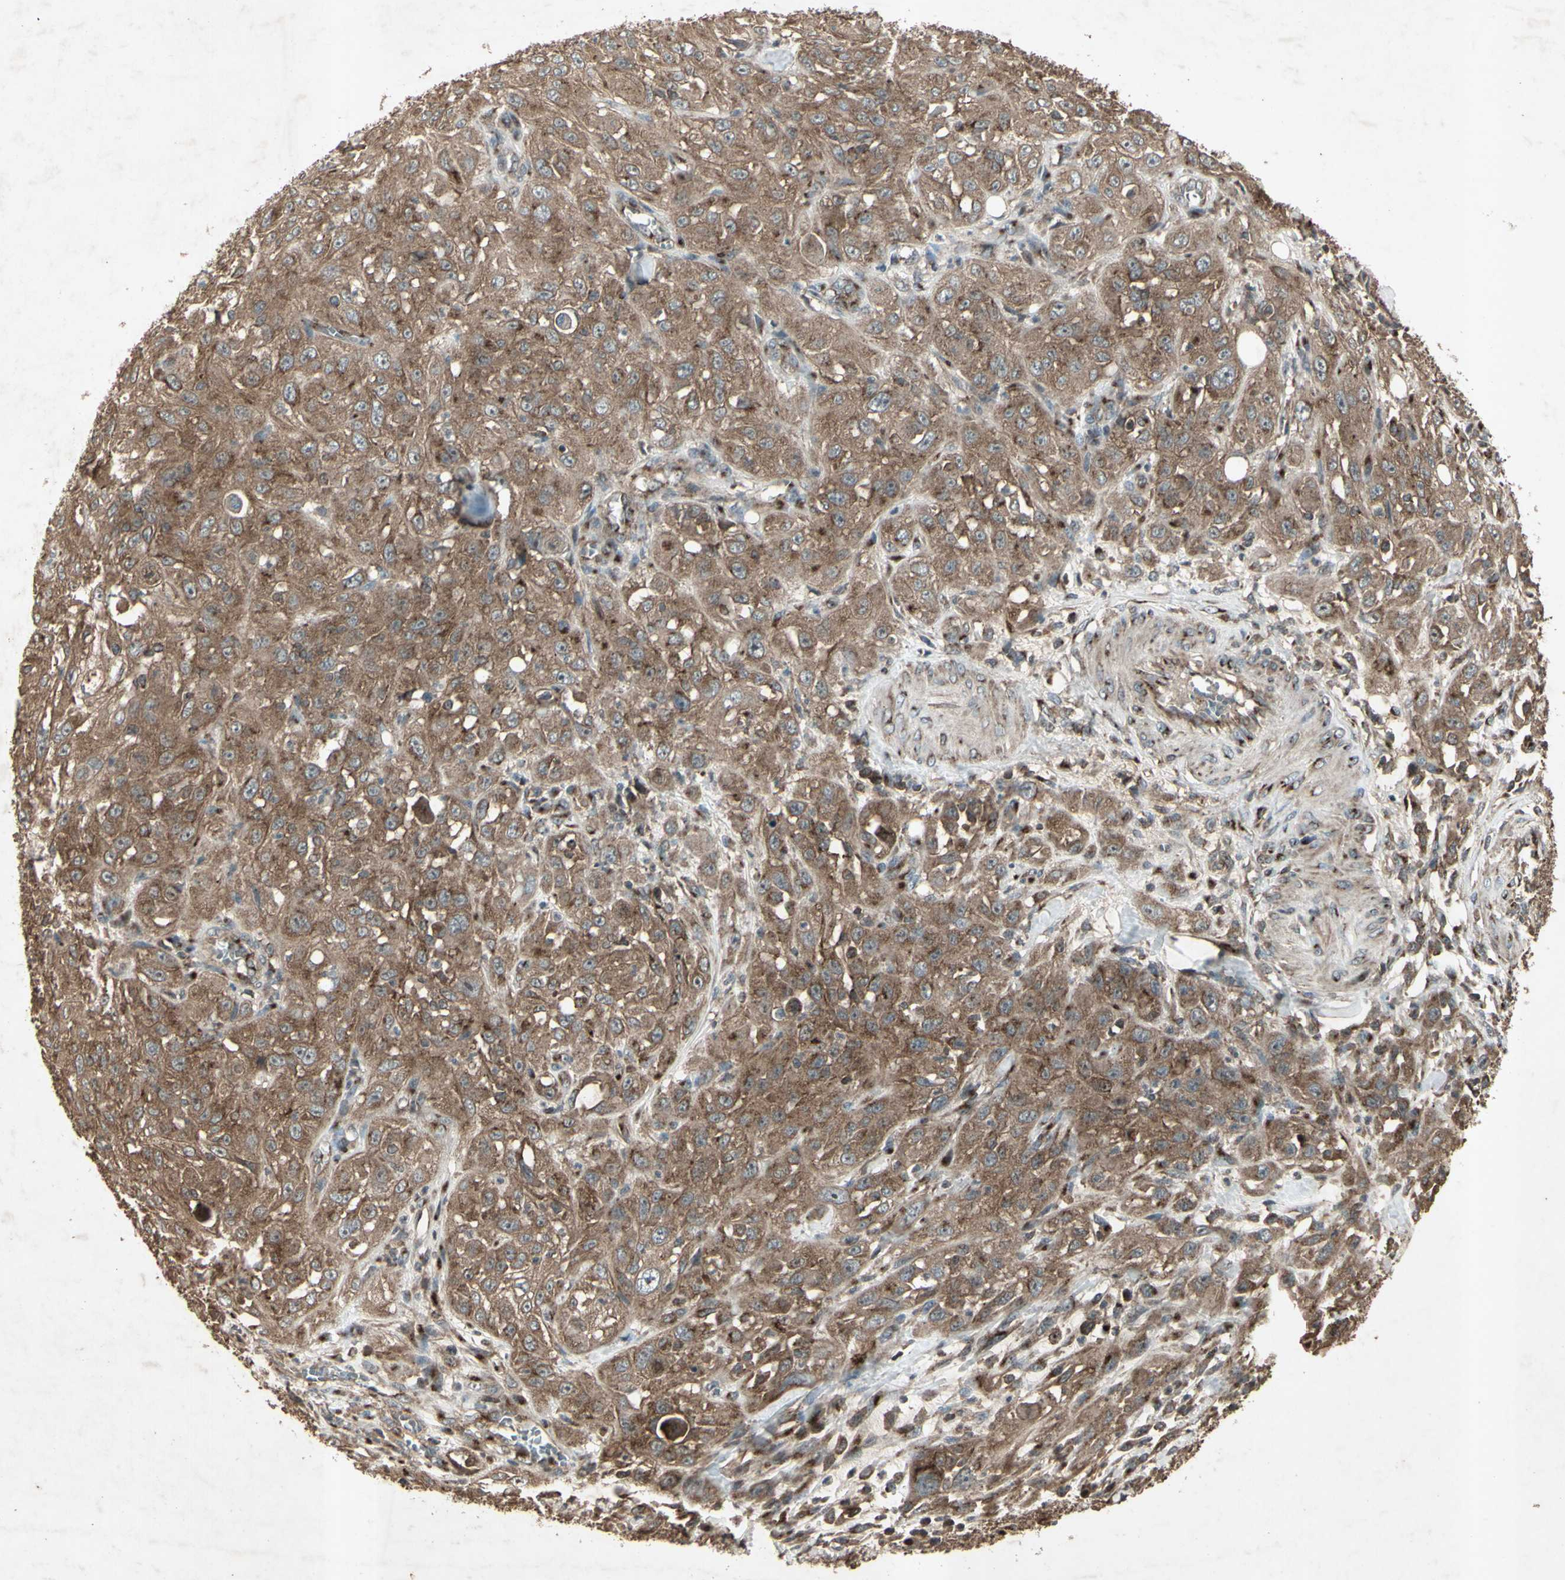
{"staining": {"intensity": "moderate", "quantity": ">75%", "location": "cytoplasmic/membranous"}, "tissue": "skin cancer", "cell_type": "Tumor cells", "image_type": "cancer", "snomed": [{"axis": "morphology", "description": "Squamous cell carcinoma, NOS"}, {"axis": "morphology", "description": "Squamous cell carcinoma, metastatic, NOS"}, {"axis": "topography", "description": "Skin"}, {"axis": "topography", "description": "Lymph node"}], "caption": "Protein analysis of skin cancer tissue demonstrates moderate cytoplasmic/membranous expression in approximately >75% of tumor cells. The staining was performed using DAB (3,3'-diaminobenzidine) to visualize the protein expression in brown, while the nuclei were stained in blue with hematoxylin (Magnification: 20x).", "gene": "AP1G1", "patient": {"sex": "male", "age": 75}}